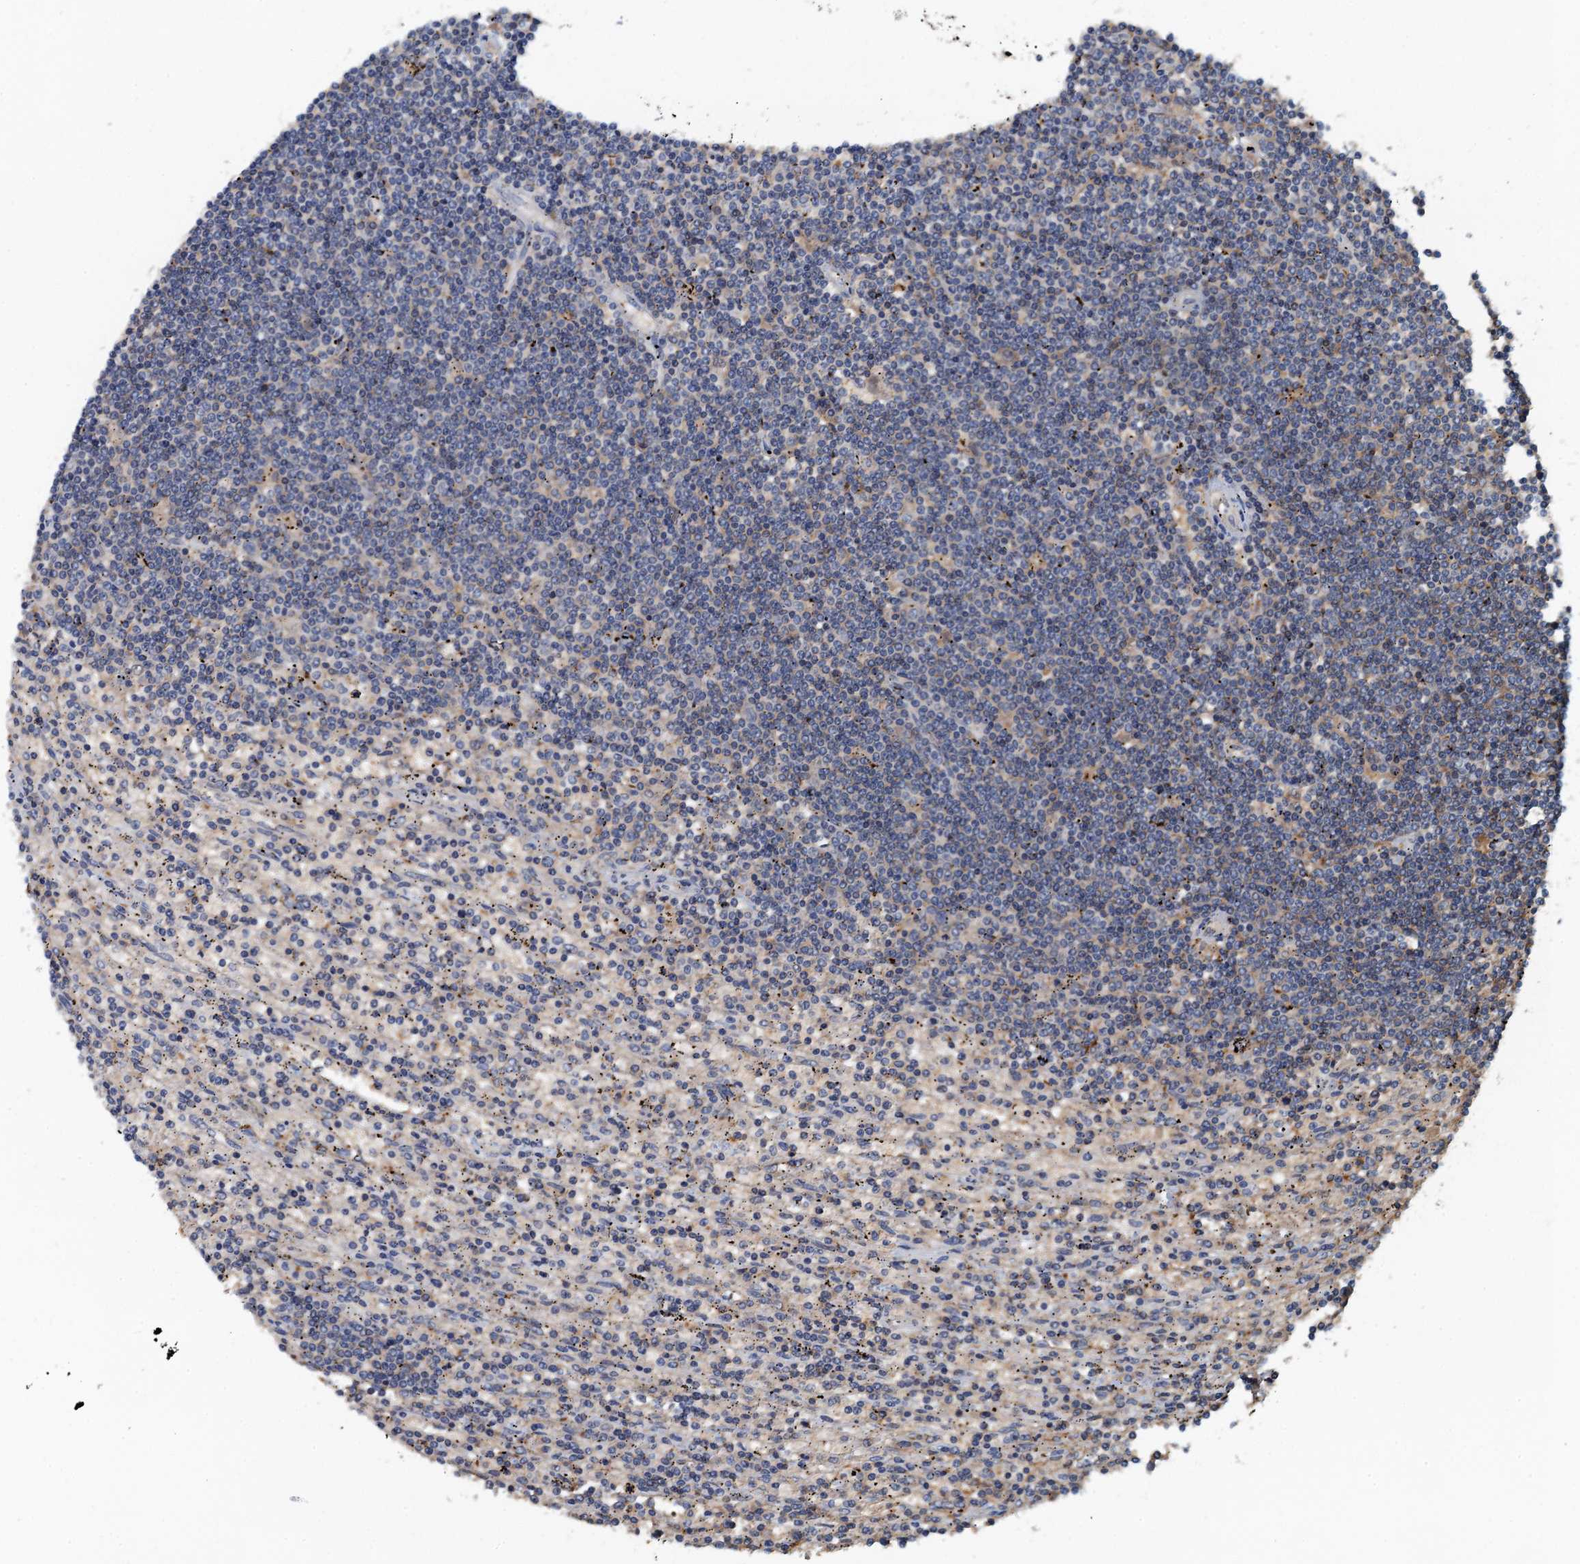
{"staining": {"intensity": "negative", "quantity": "none", "location": "none"}, "tissue": "lymphoma", "cell_type": "Tumor cells", "image_type": "cancer", "snomed": [{"axis": "morphology", "description": "Malignant lymphoma, non-Hodgkin's type, Low grade"}, {"axis": "topography", "description": "Spleen"}], "caption": "Tumor cells are negative for brown protein staining in malignant lymphoma, non-Hodgkin's type (low-grade).", "gene": "LSM14B", "patient": {"sex": "male", "age": 76}}